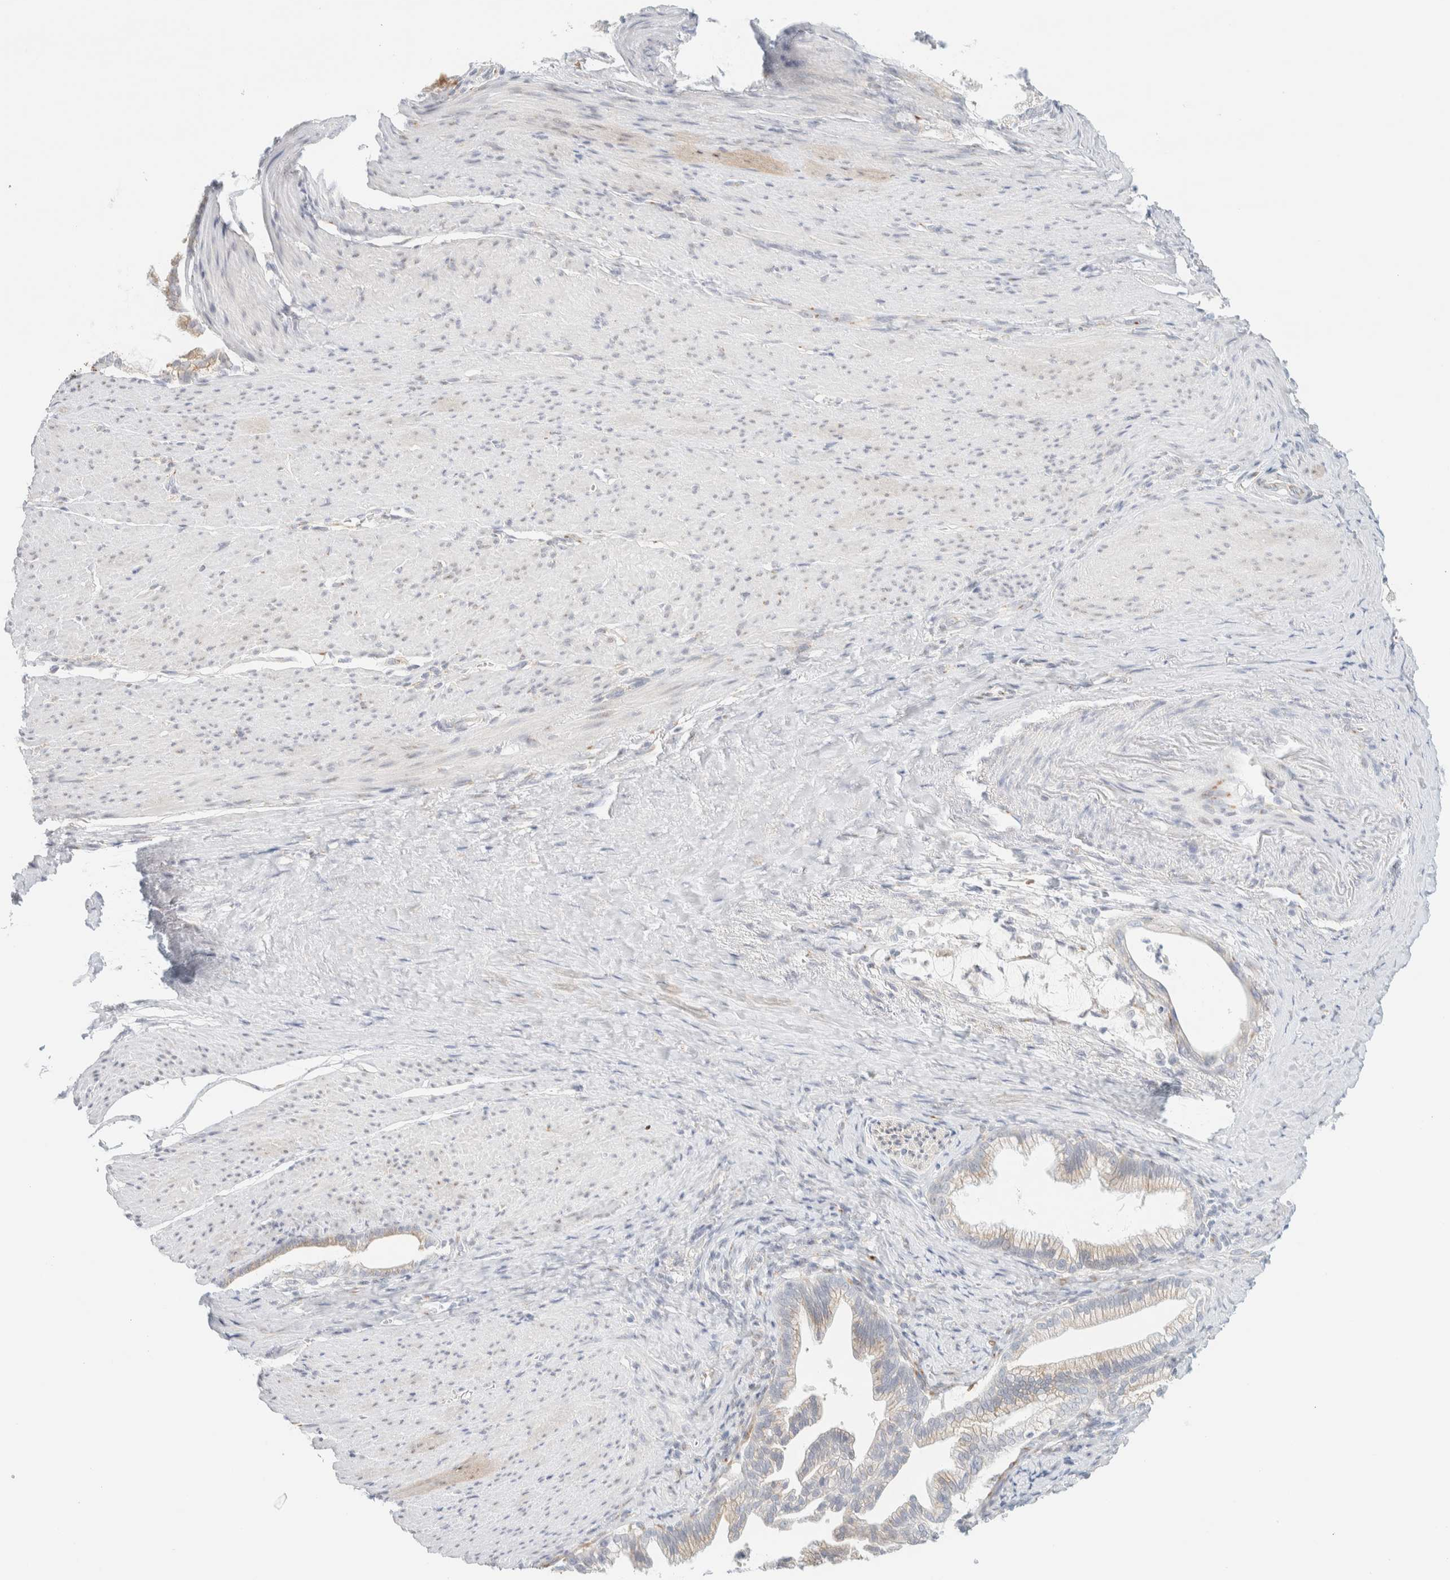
{"staining": {"intensity": "weak", "quantity": "<25%", "location": "cytoplasmic/membranous"}, "tissue": "pancreatic cancer", "cell_type": "Tumor cells", "image_type": "cancer", "snomed": [{"axis": "morphology", "description": "Adenocarcinoma, NOS"}, {"axis": "topography", "description": "Pancreas"}], "caption": "Immunohistochemical staining of human pancreatic cancer (adenocarcinoma) shows no significant positivity in tumor cells.", "gene": "SPNS3", "patient": {"sex": "male", "age": 69}}